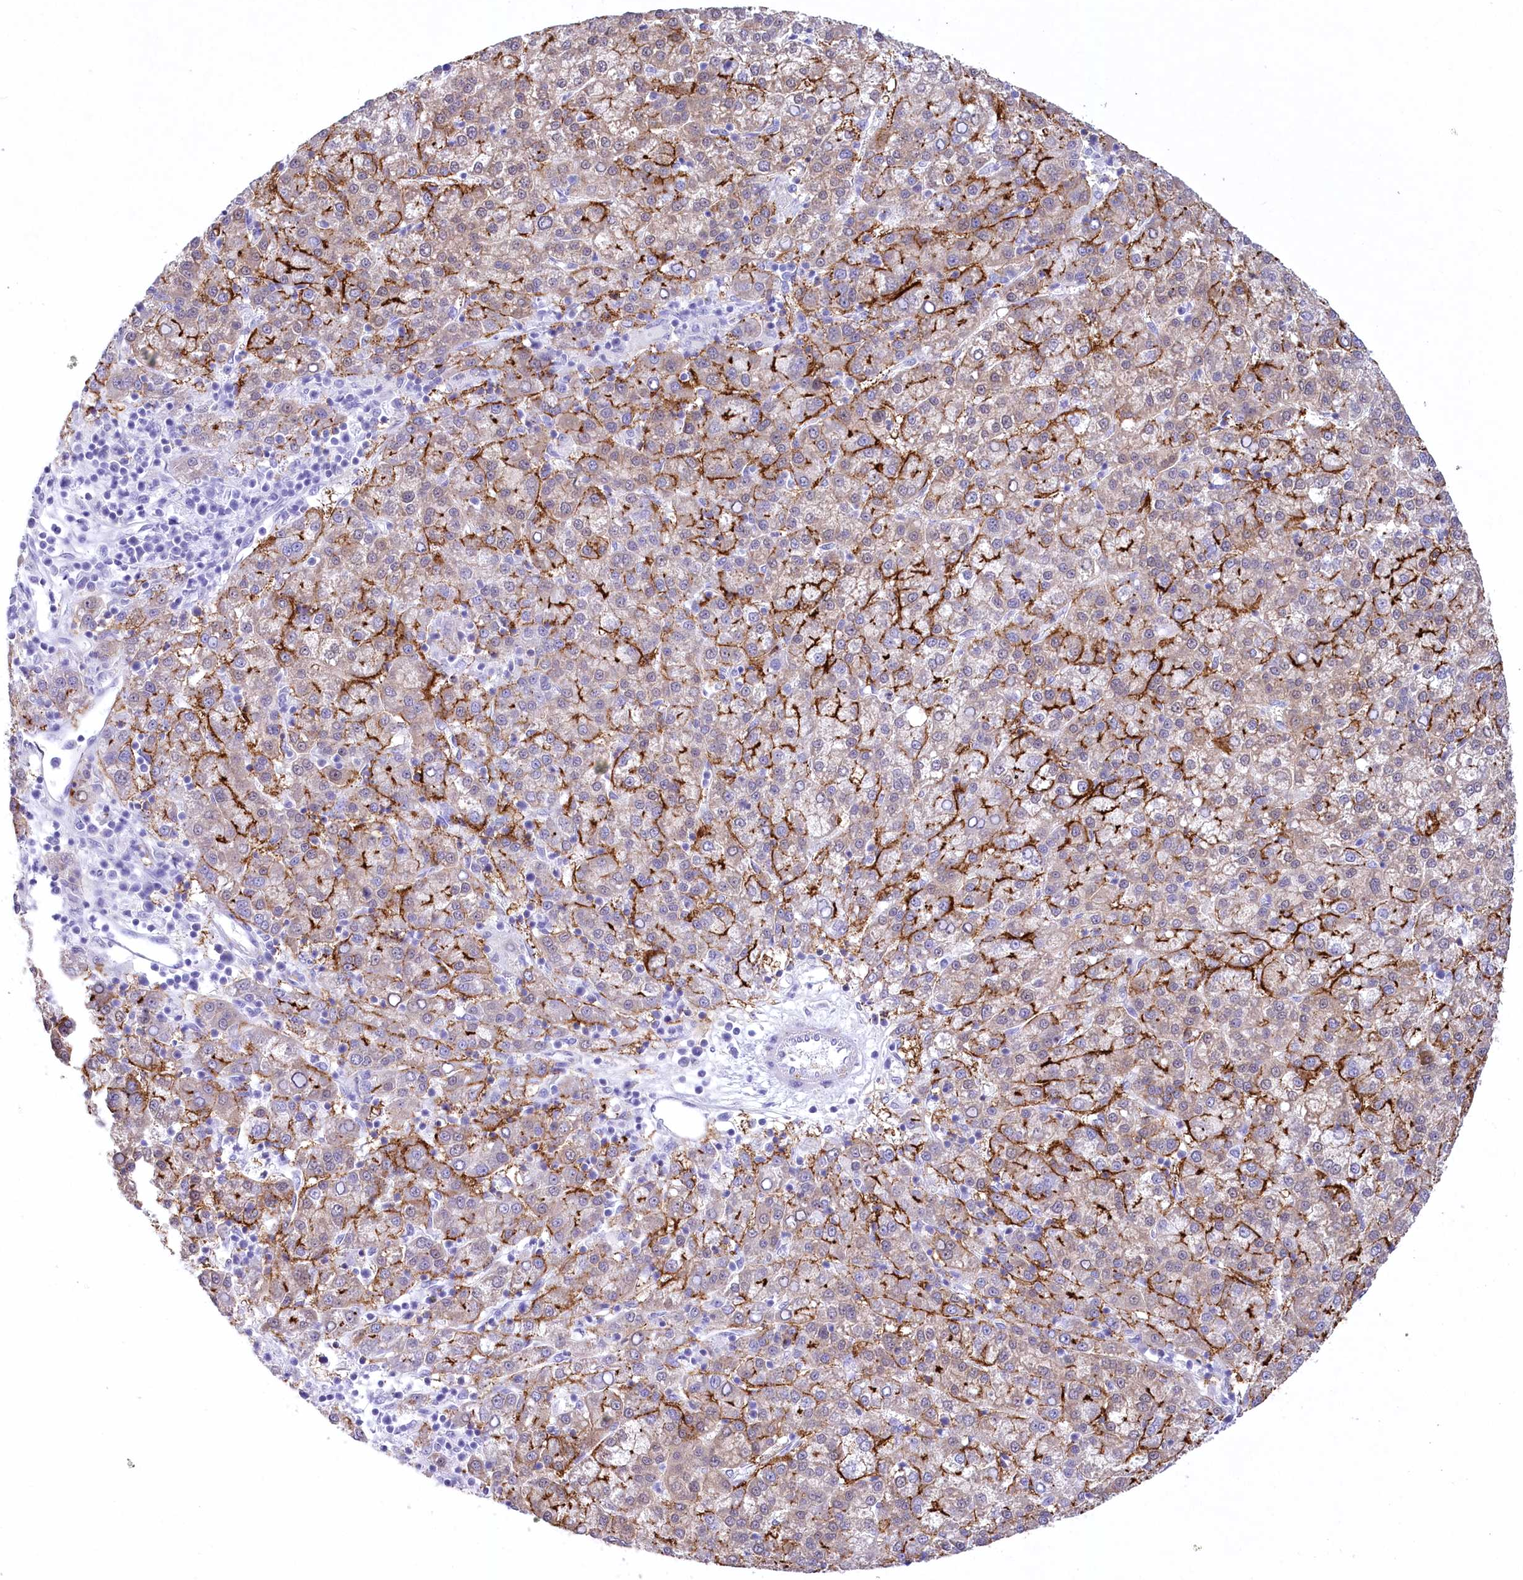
{"staining": {"intensity": "moderate", "quantity": "25%-75%", "location": "cytoplasmic/membranous"}, "tissue": "liver cancer", "cell_type": "Tumor cells", "image_type": "cancer", "snomed": [{"axis": "morphology", "description": "Carcinoma, Hepatocellular, NOS"}, {"axis": "topography", "description": "Liver"}], "caption": "Immunohistochemical staining of liver hepatocellular carcinoma exhibits medium levels of moderate cytoplasmic/membranous protein positivity in approximately 25%-75% of tumor cells.", "gene": "PBLD", "patient": {"sex": "female", "age": 58}}